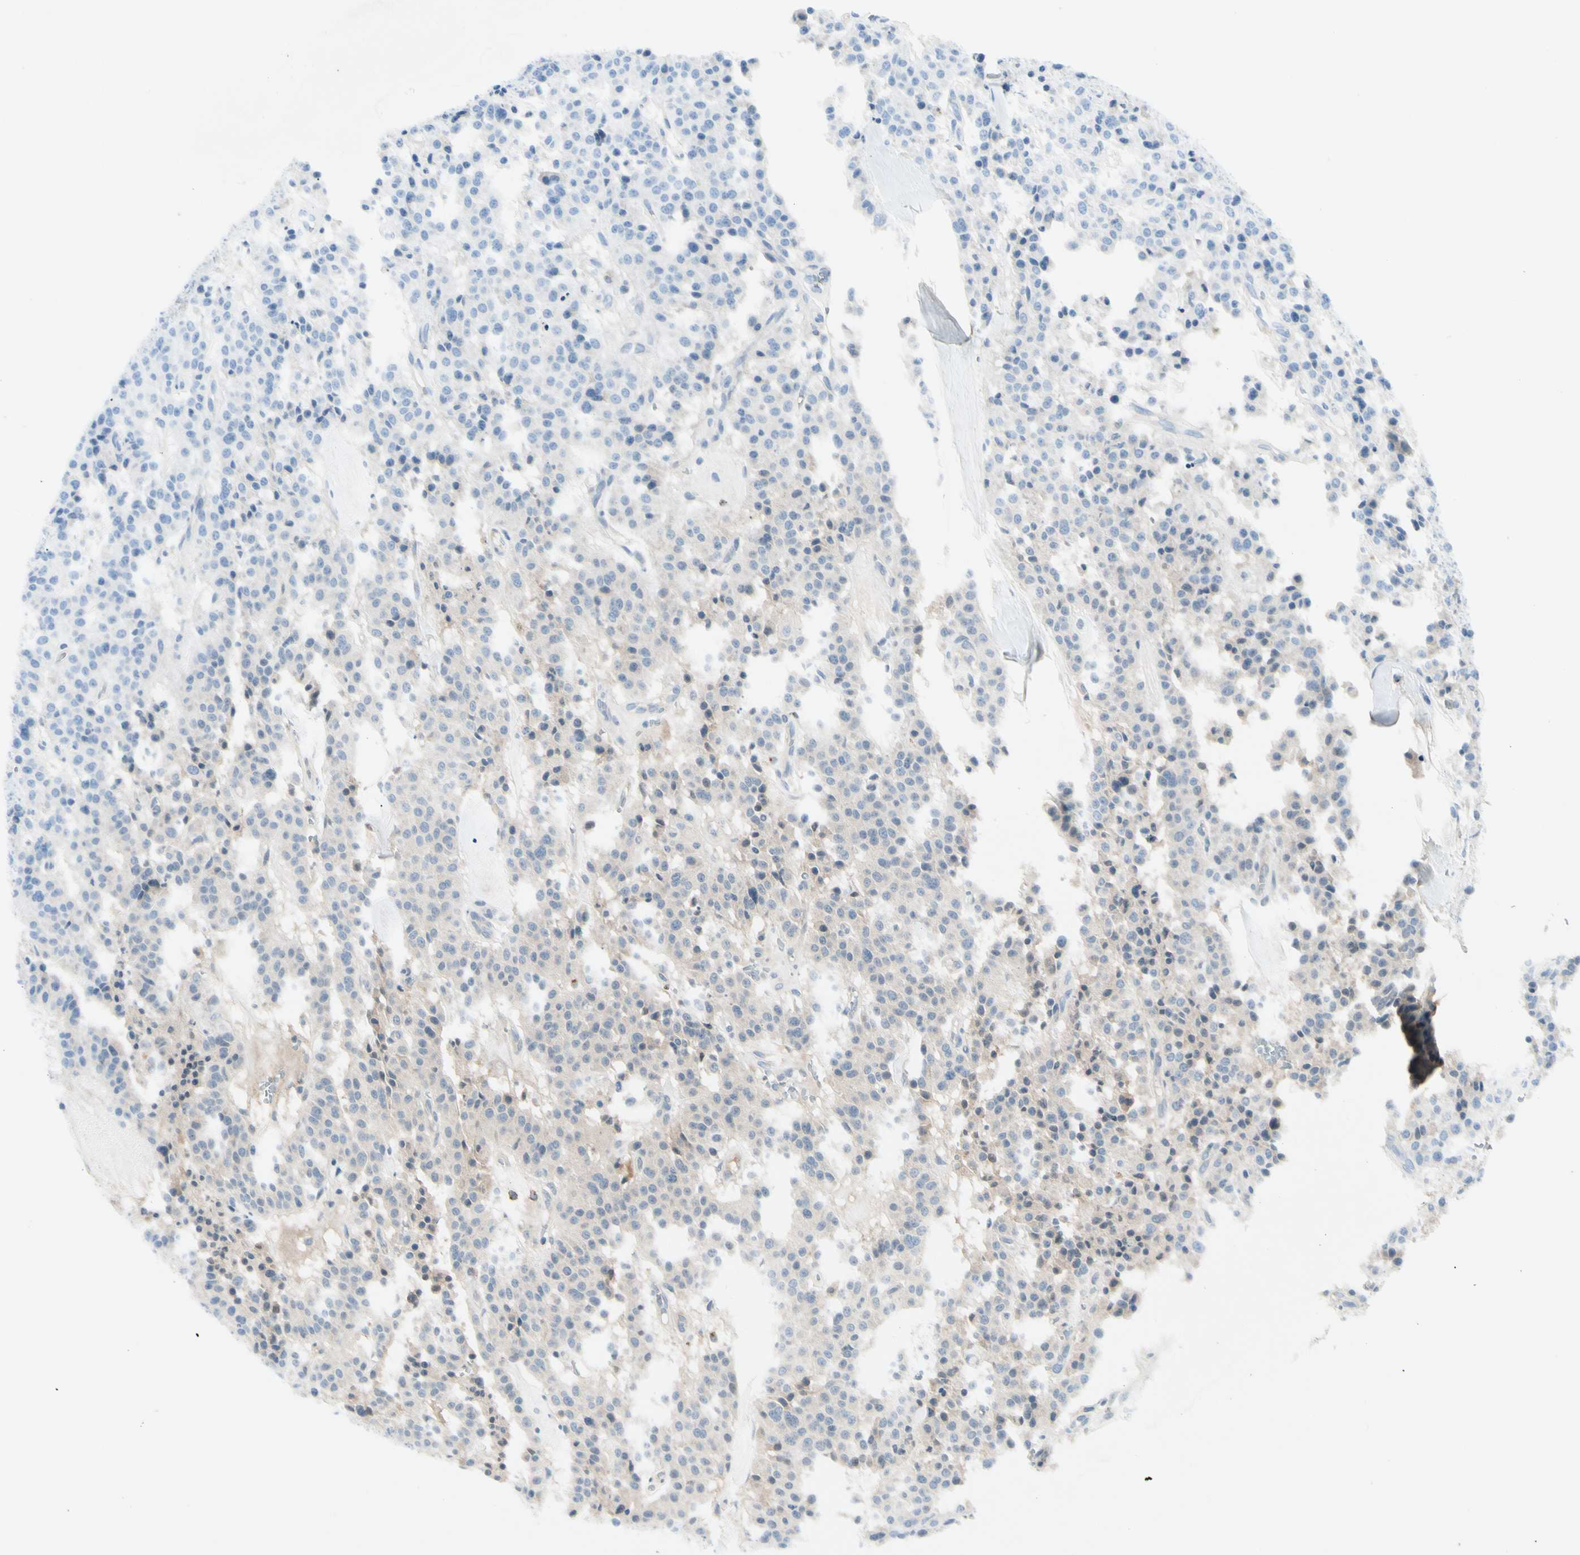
{"staining": {"intensity": "negative", "quantity": "none", "location": "none"}, "tissue": "carcinoid", "cell_type": "Tumor cells", "image_type": "cancer", "snomed": [{"axis": "morphology", "description": "Carcinoid, malignant, NOS"}, {"axis": "topography", "description": "Lung"}], "caption": "The photomicrograph displays no staining of tumor cells in carcinoid.", "gene": "CCL4", "patient": {"sex": "male", "age": 30}}